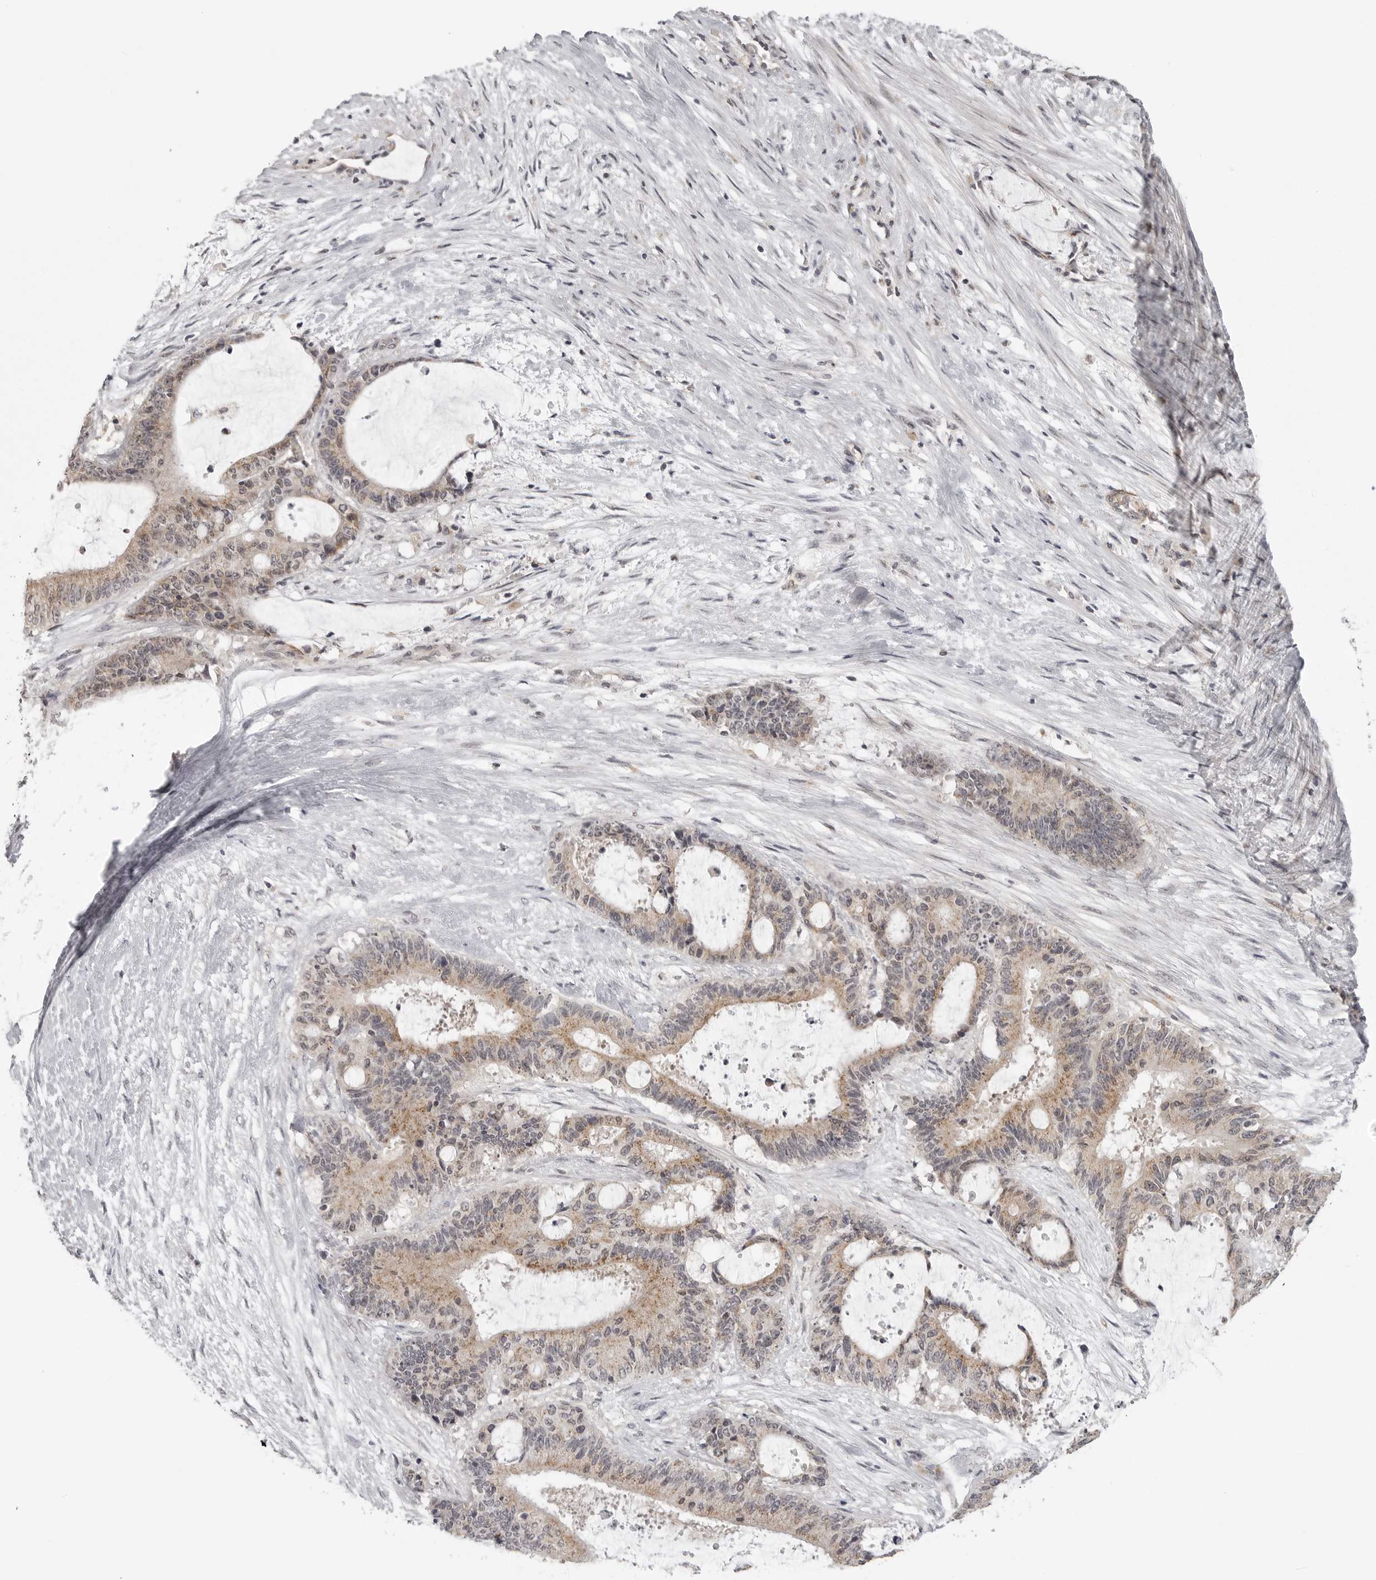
{"staining": {"intensity": "moderate", "quantity": ">75%", "location": "cytoplasmic/membranous"}, "tissue": "liver cancer", "cell_type": "Tumor cells", "image_type": "cancer", "snomed": [{"axis": "morphology", "description": "Normal tissue, NOS"}, {"axis": "morphology", "description": "Cholangiocarcinoma"}, {"axis": "topography", "description": "Liver"}, {"axis": "topography", "description": "Peripheral nerve tissue"}], "caption": "Immunohistochemical staining of liver cancer displays medium levels of moderate cytoplasmic/membranous protein expression in about >75% of tumor cells. (brown staining indicates protein expression, while blue staining denotes nuclei).", "gene": "TUT4", "patient": {"sex": "female", "age": 73}}